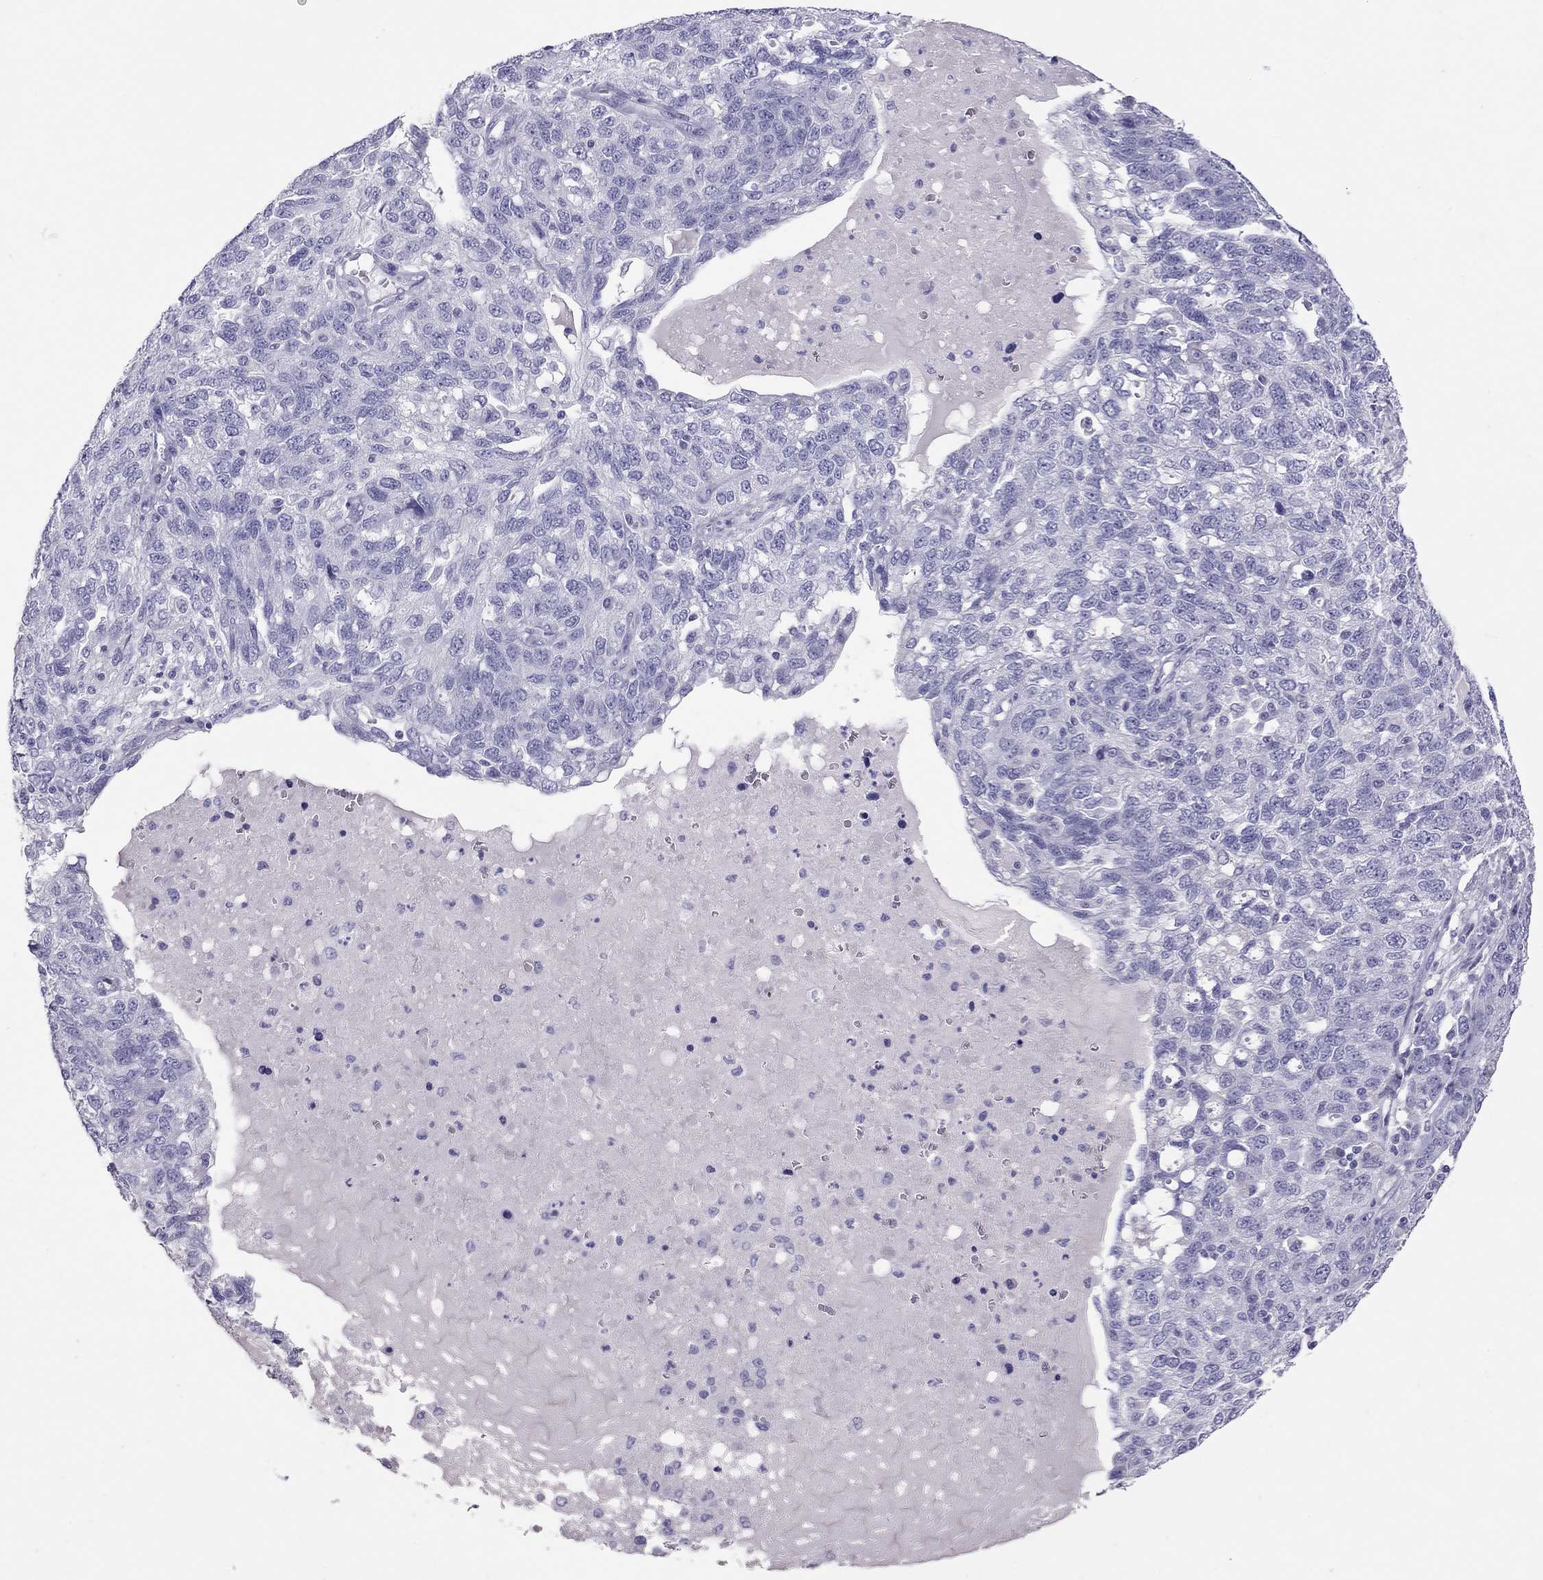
{"staining": {"intensity": "negative", "quantity": "none", "location": "none"}, "tissue": "ovarian cancer", "cell_type": "Tumor cells", "image_type": "cancer", "snomed": [{"axis": "morphology", "description": "Cystadenocarcinoma, serous, NOS"}, {"axis": "topography", "description": "Ovary"}], "caption": "Micrograph shows no protein expression in tumor cells of ovarian cancer tissue. (DAB (3,3'-diaminobenzidine) IHC visualized using brightfield microscopy, high magnification).", "gene": "IL17REL", "patient": {"sex": "female", "age": 71}}